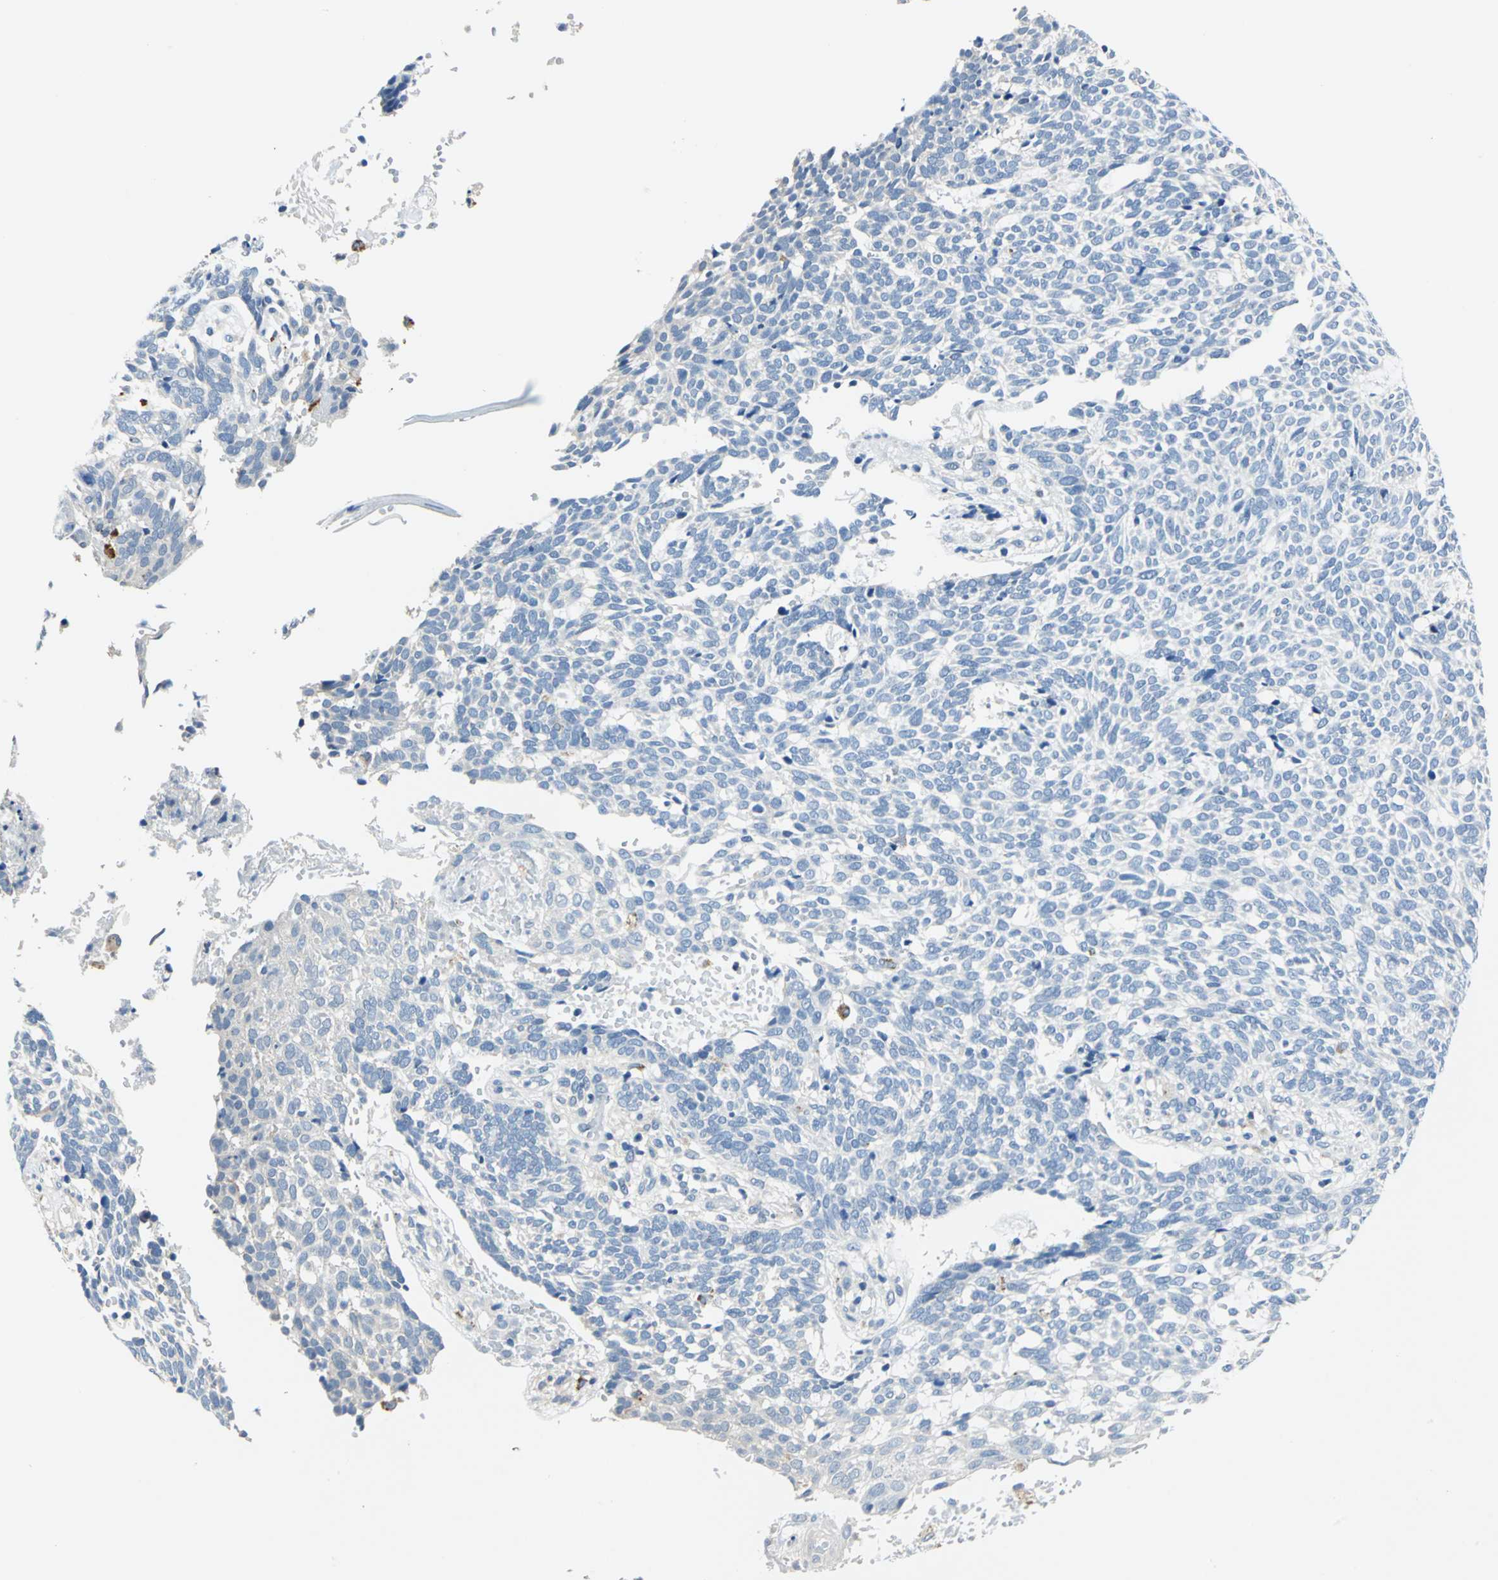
{"staining": {"intensity": "negative", "quantity": "none", "location": "none"}, "tissue": "skin cancer", "cell_type": "Tumor cells", "image_type": "cancer", "snomed": [{"axis": "morphology", "description": "Normal tissue, NOS"}, {"axis": "morphology", "description": "Basal cell carcinoma"}, {"axis": "topography", "description": "Skin"}], "caption": "This is an immunohistochemistry (IHC) histopathology image of basal cell carcinoma (skin). There is no staining in tumor cells.", "gene": "RASD2", "patient": {"sex": "male", "age": 87}}